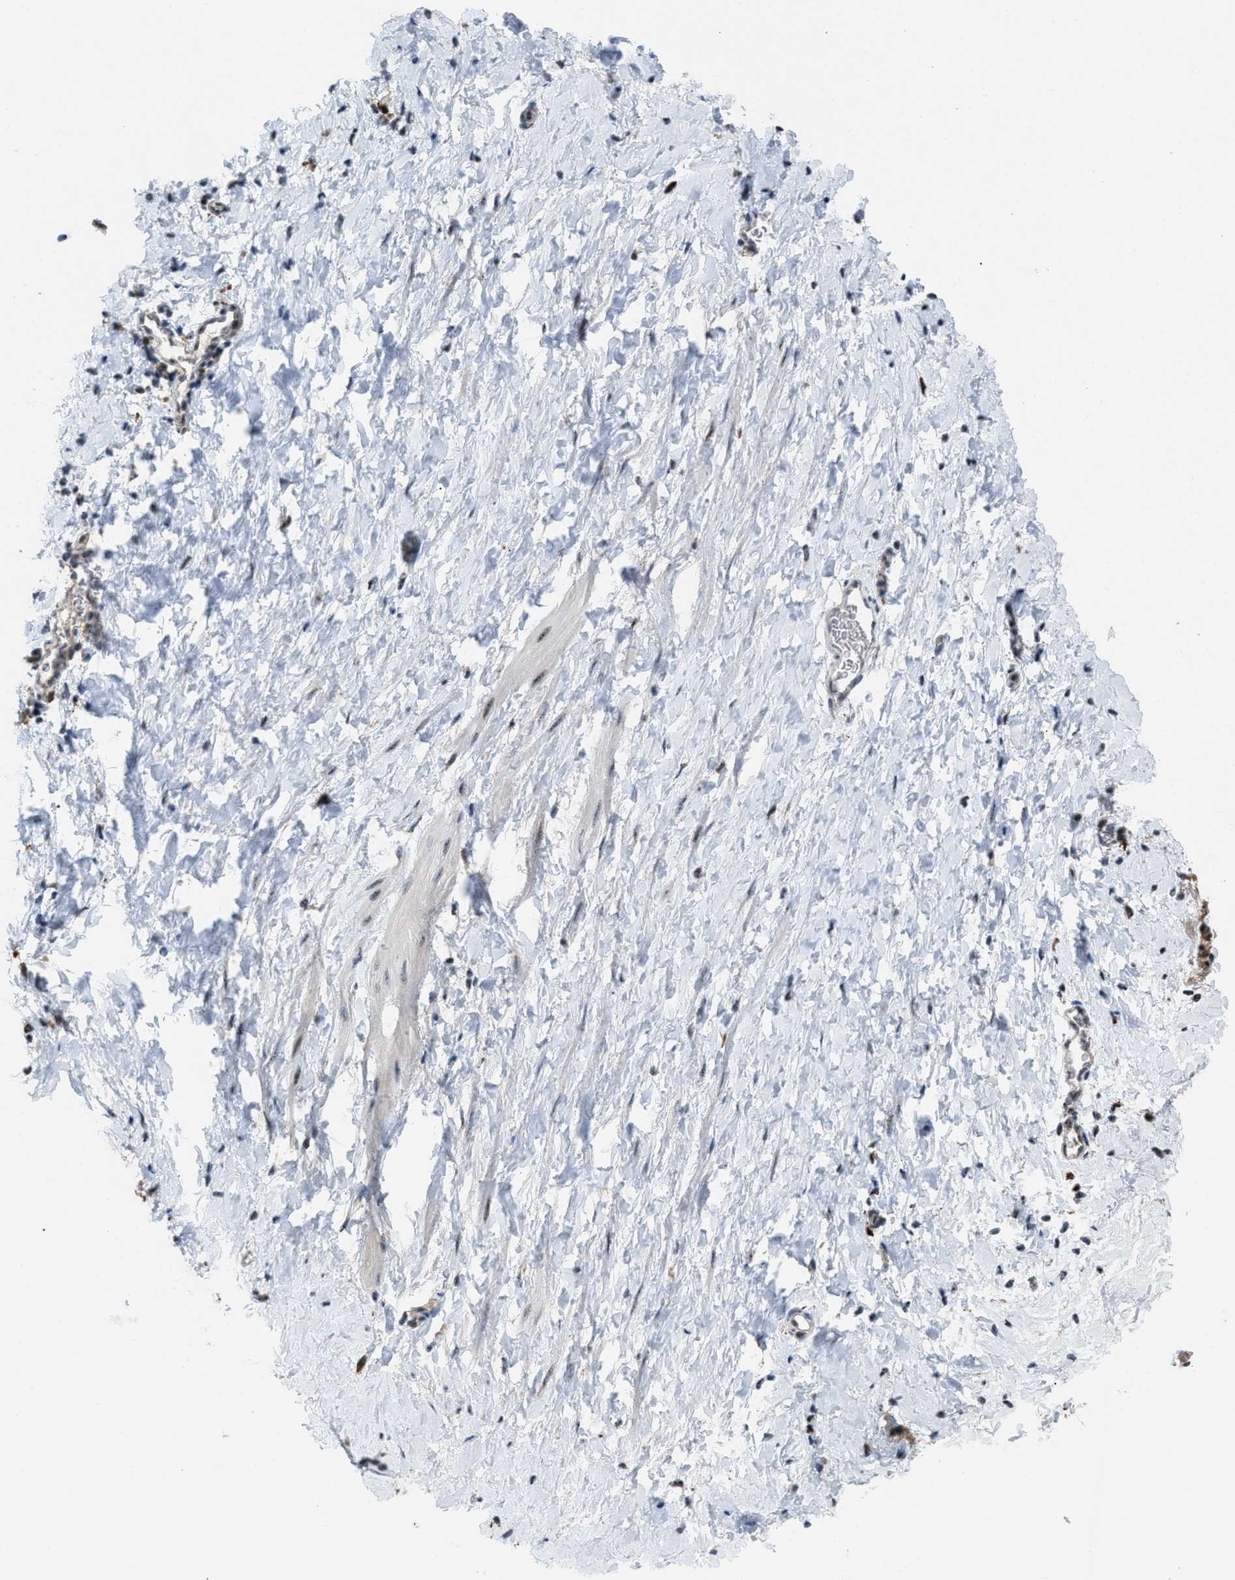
{"staining": {"intensity": "weak", "quantity": "25%-75%", "location": "nuclear"}, "tissue": "smooth muscle", "cell_type": "Smooth muscle cells", "image_type": "normal", "snomed": [{"axis": "morphology", "description": "Normal tissue, NOS"}, {"axis": "topography", "description": "Smooth muscle"}], "caption": "Immunohistochemistry micrograph of benign human smooth muscle stained for a protein (brown), which shows low levels of weak nuclear staining in about 25%-75% of smooth muscle cells.", "gene": "CENPP", "patient": {"sex": "male", "age": 16}}